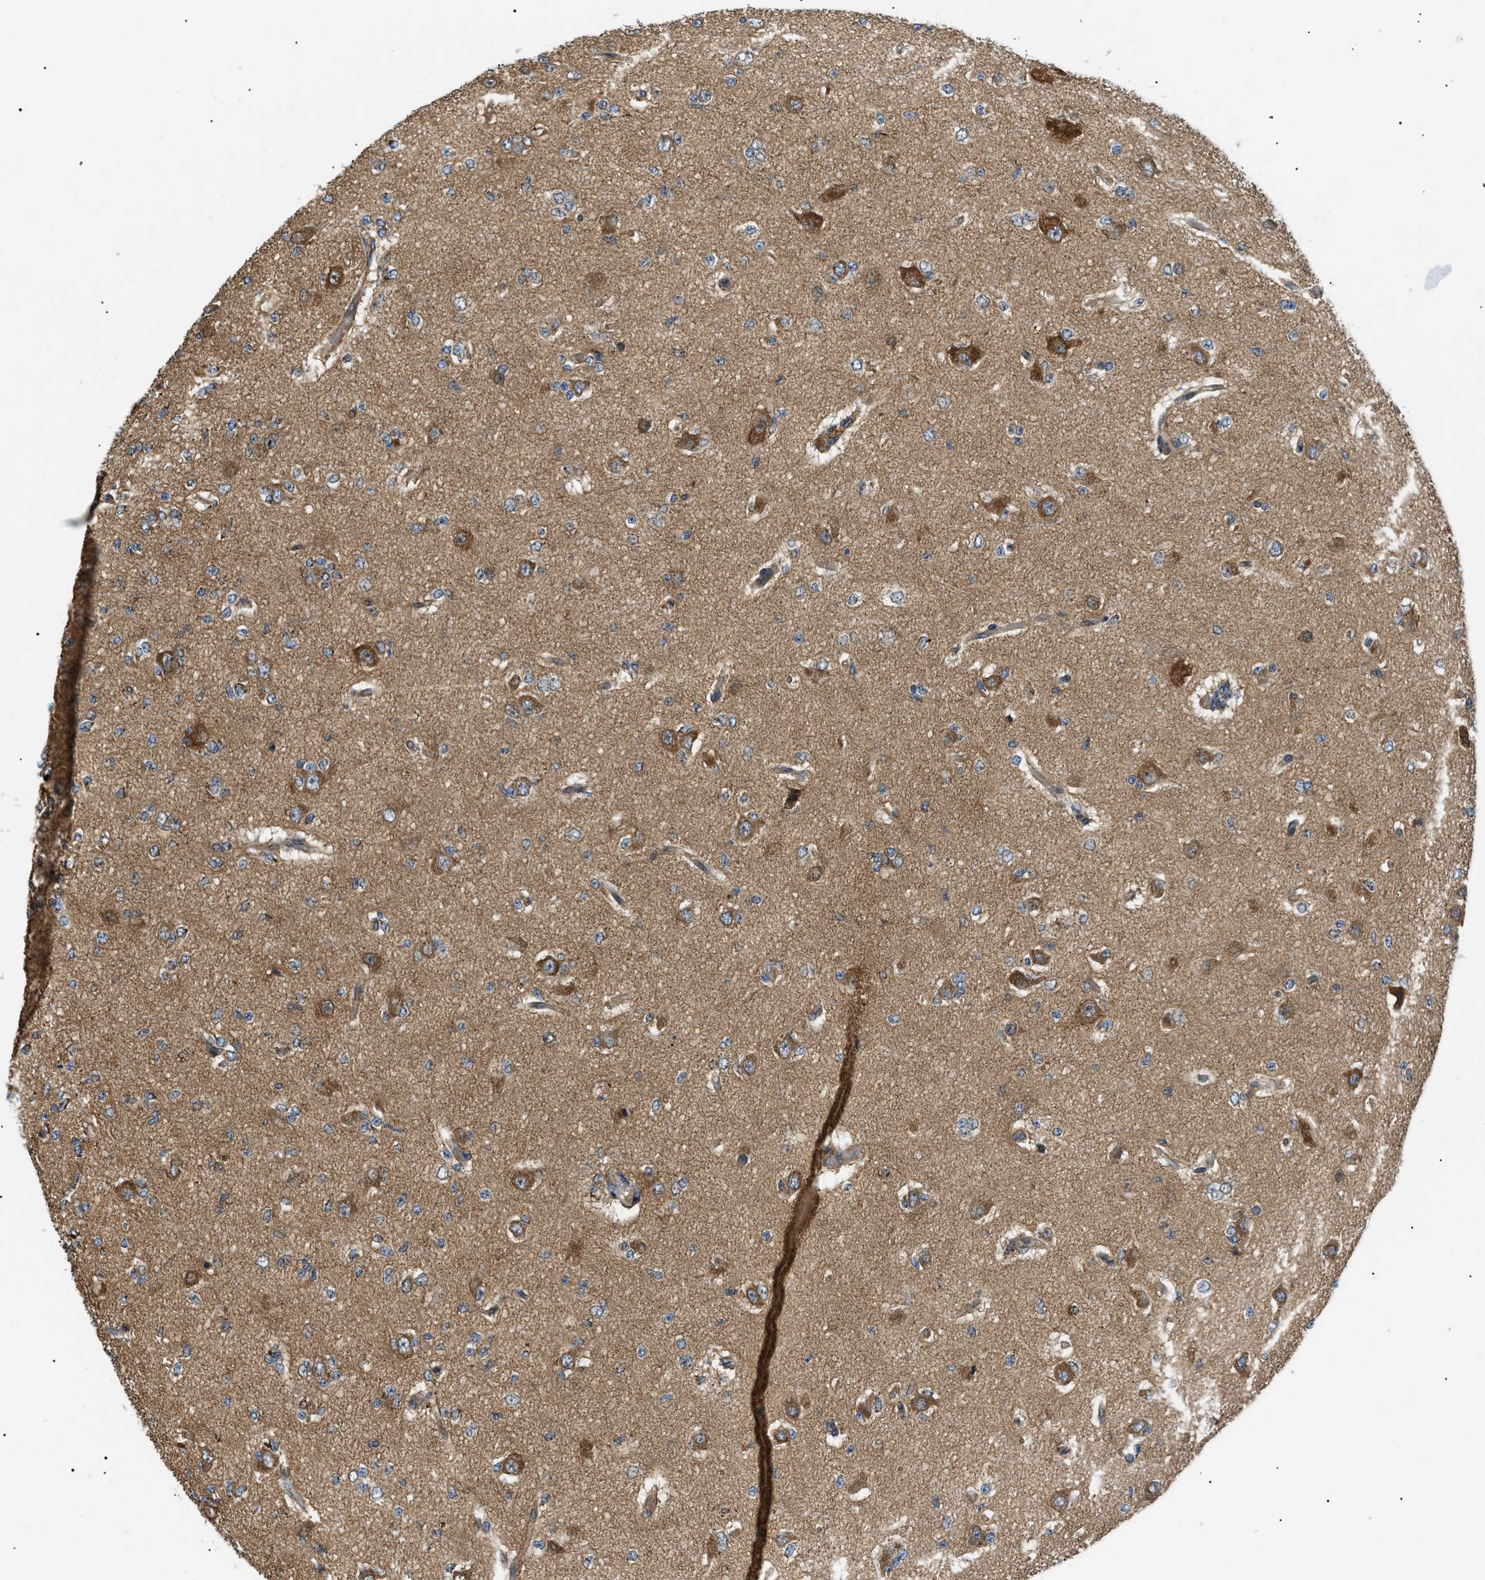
{"staining": {"intensity": "moderate", "quantity": "25%-75%", "location": "cytoplasmic/membranous"}, "tissue": "glioma", "cell_type": "Tumor cells", "image_type": "cancer", "snomed": [{"axis": "morphology", "description": "Glioma, malignant, Low grade"}, {"axis": "topography", "description": "Brain"}], "caption": "There is medium levels of moderate cytoplasmic/membranous positivity in tumor cells of glioma, as demonstrated by immunohistochemical staining (brown color).", "gene": "SRPK1", "patient": {"sex": "male", "age": 38}}